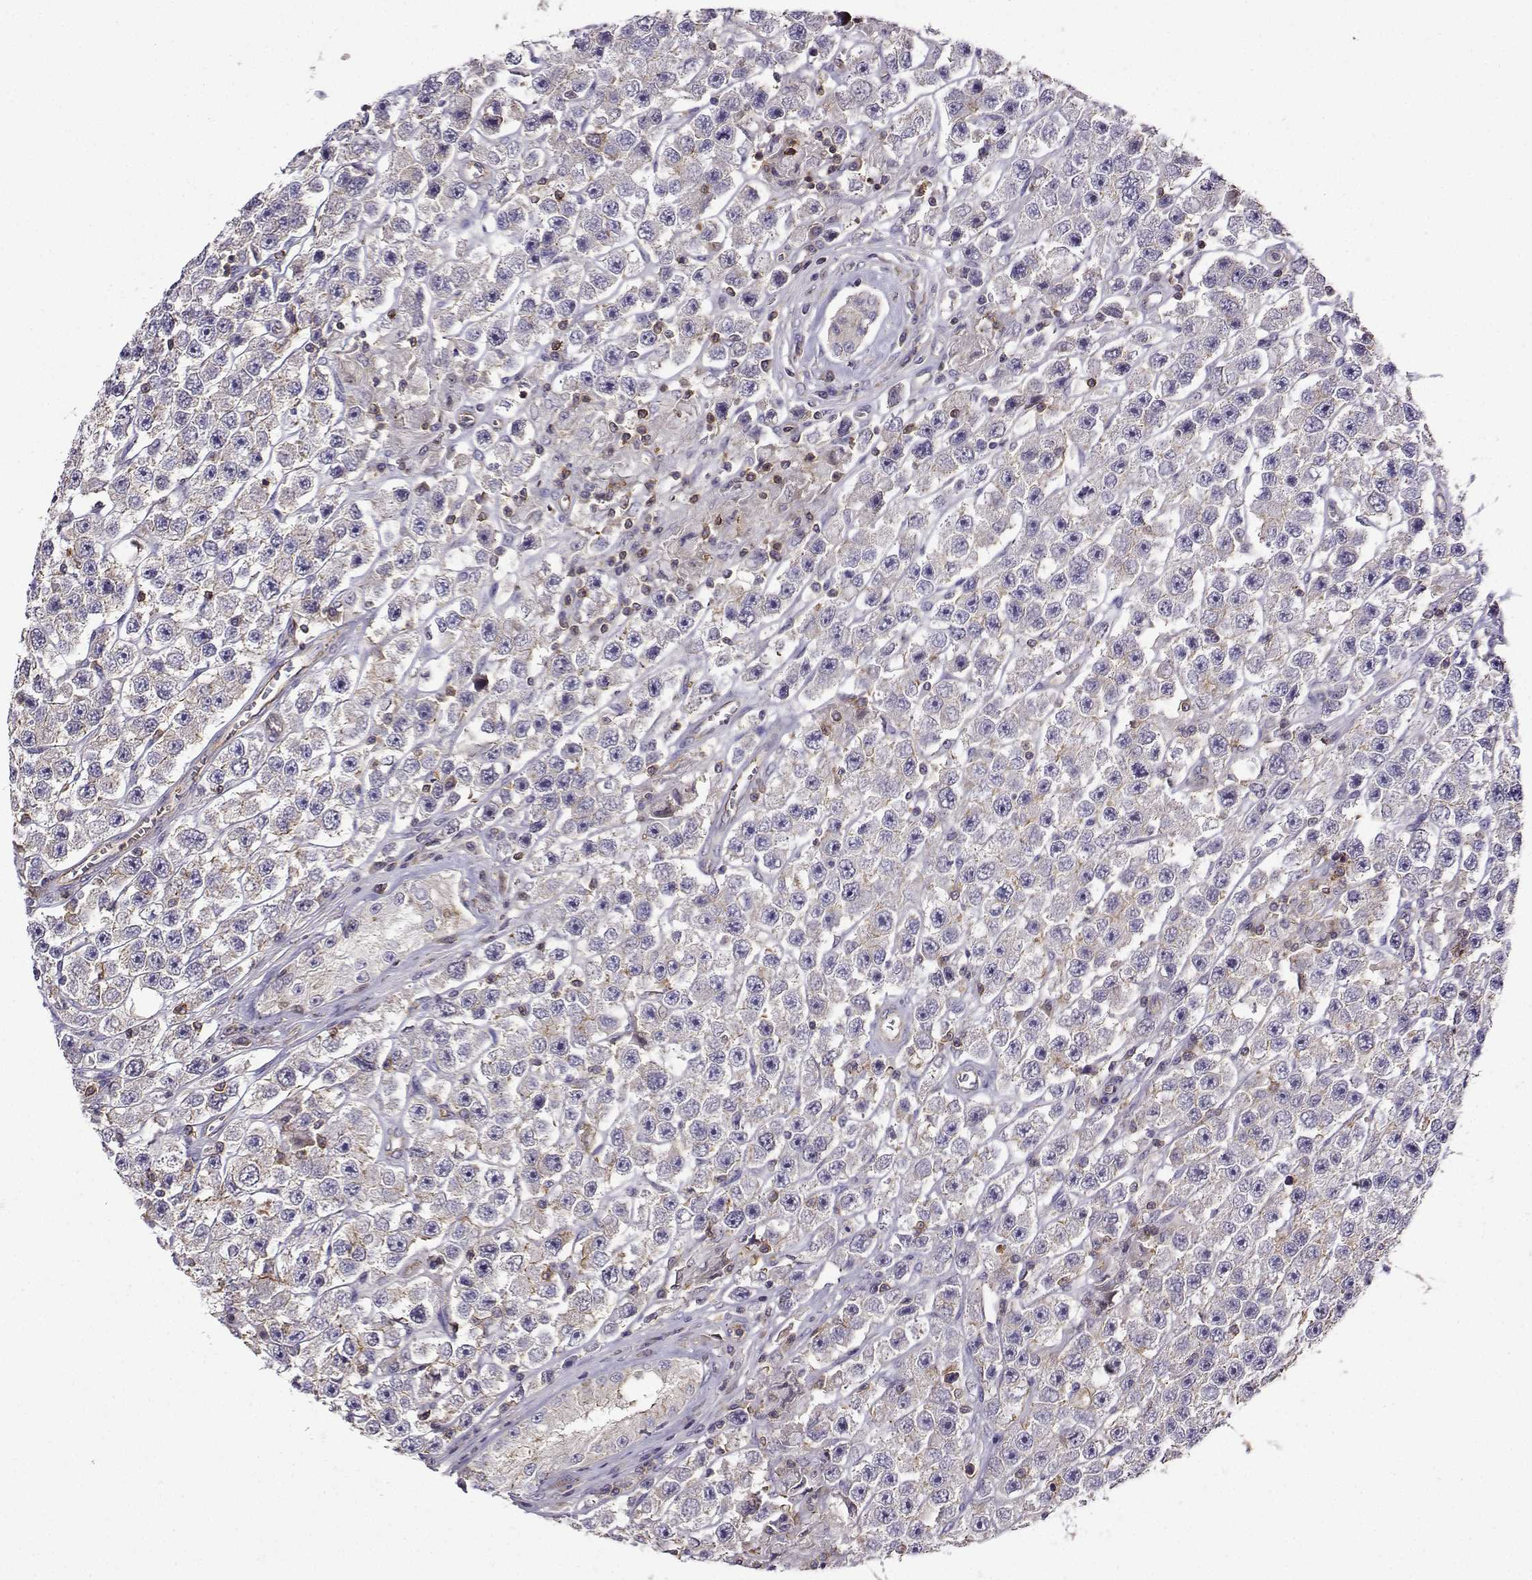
{"staining": {"intensity": "weak", "quantity": "<25%", "location": "cytoplasmic/membranous"}, "tissue": "testis cancer", "cell_type": "Tumor cells", "image_type": "cancer", "snomed": [{"axis": "morphology", "description": "Seminoma, NOS"}, {"axis": "topography", "description": "Testis"}], "caption": "Tumor cells are negative for protein expression in human testis cancer (seminoma).", "gene": "ITGB8", "patient": {"sex": "male", "age": 45}}